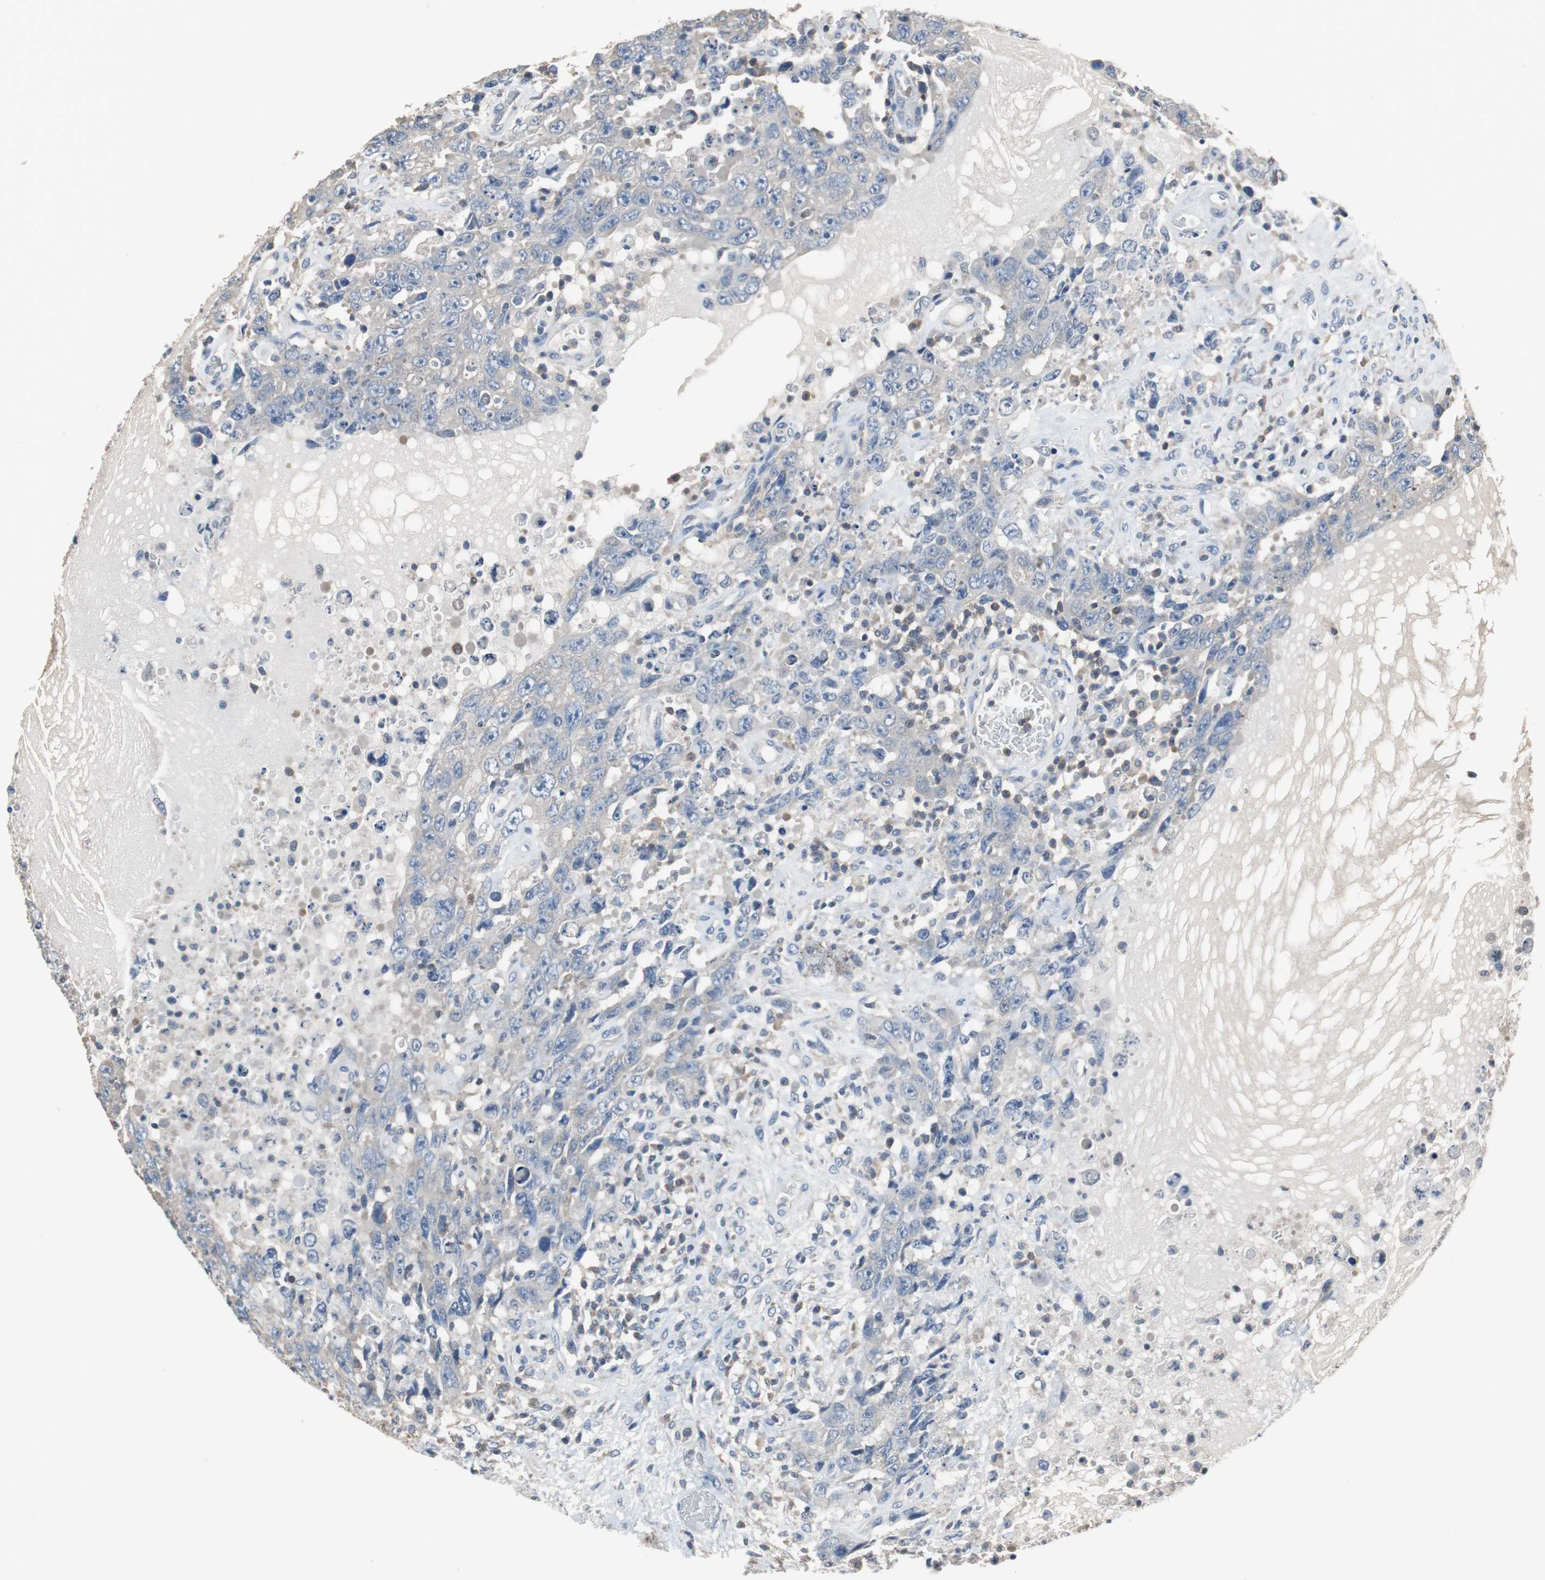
{"staining": {"intensity": "negative", "quantity": "none", "location": "none"}, "tissue": "testis cancer", "cell_type": "Tumor cells", "image_type": "cancer", "snomed": [{"axis": "morphology", "description": "Carcinoma, Embryonal, NOS"}, {"axis": "topography", "description": "Testis"}], "caption": "Immunohistochemistry (IHC) micrograph of neoplastic tissue: embryonal carcinoma (testis) stained with DAB (3,3'-diaminobenzidine) displays no significant protein expression in tumor cells.", "gene": "PRKCA", "patient": {"sex": "male", "age": 26}}